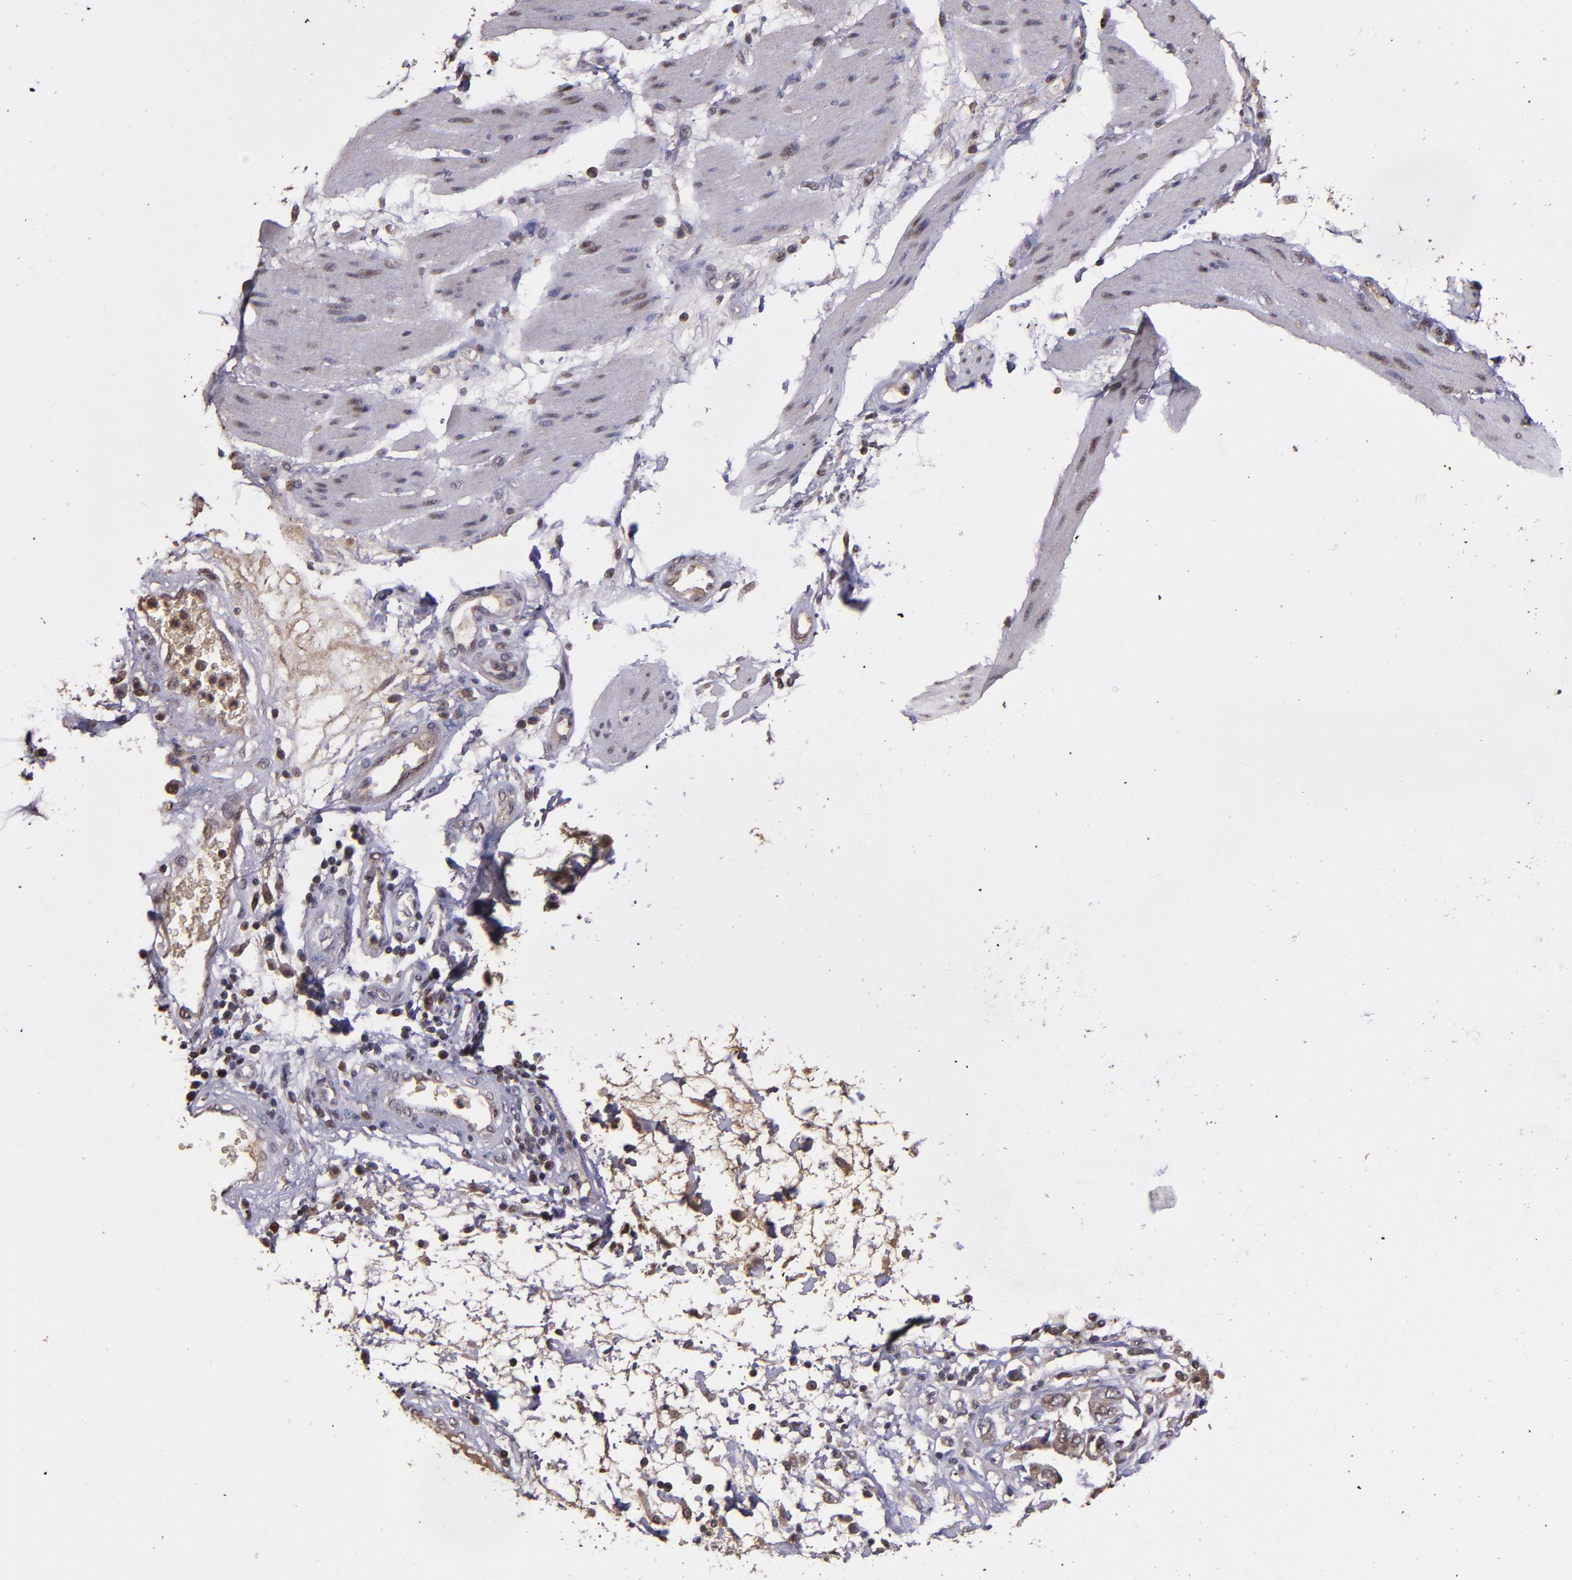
{"staining": {"intensity": "weak", "quantity": "25%-75%", "location": "cytoplasmic/membranous"}, "tissue": "stomach cancer", "cell_type": "Tumor cells", "image_type": "cancer", "snomed": [{"axis": "morphology", "description": "Adenocarcinoma, NOS"}, {"axis": "topography", "description": "Pancreas"}, {"axis": "topography", "description": "Stomach, upper"}], "caption": "The photomicrograph reveals immunohistochemical staining of adenocarcinoma (stomach). There is weak cytoplasmic/membranous staining is identified in about 25%-75% of tumor cells.", "gene": "SERPINF2", "patient": {"sex": "male", "age": 77}}